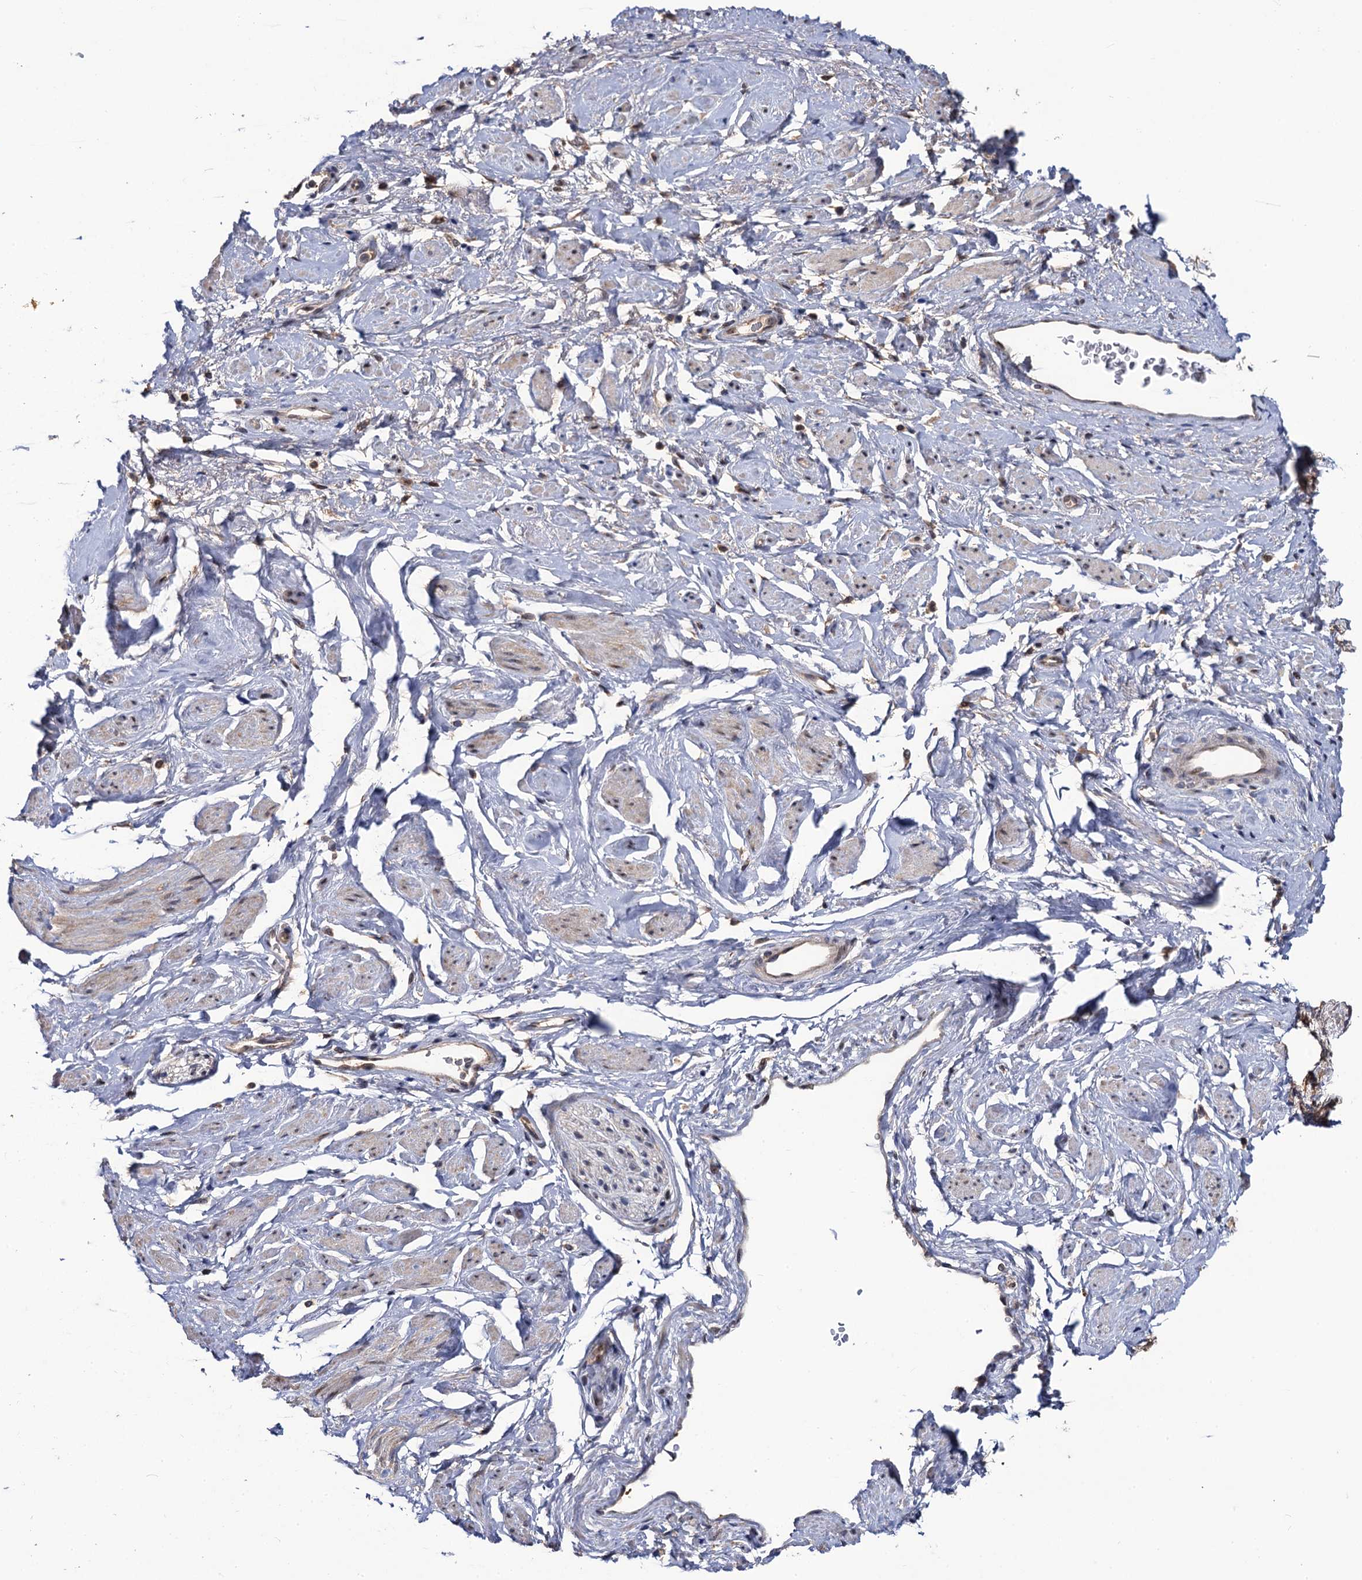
{"staining": {"intensity": "weak", "quantity": "<25%", "location": "cytoplasmic/membranous"}, "tissue": "adipose tissue", "cell_type": "Adipocytes", "image_type": "normal", "snomed": [{"axis": "morphology", "description": "Normal tissue, NOS"}, {"axis": "morphology", "description": "Adenocarcinoma, NOS"}, {"axis": "topography", "description": "Rectum"}, {"axis": "topography", "description": "Vagina"}, {"axis": "topography", "description": "Peripheral nerve tissue"}], "caption": "Immunohistochemical staining of unremarkable adipose tissue reveals no significant positivity in adipocytes. (Immunohistochemistry, brightfield microscopy, high magnification).", "gene": "LRRC63", "patient": {"sex": "female", "age": 71}}